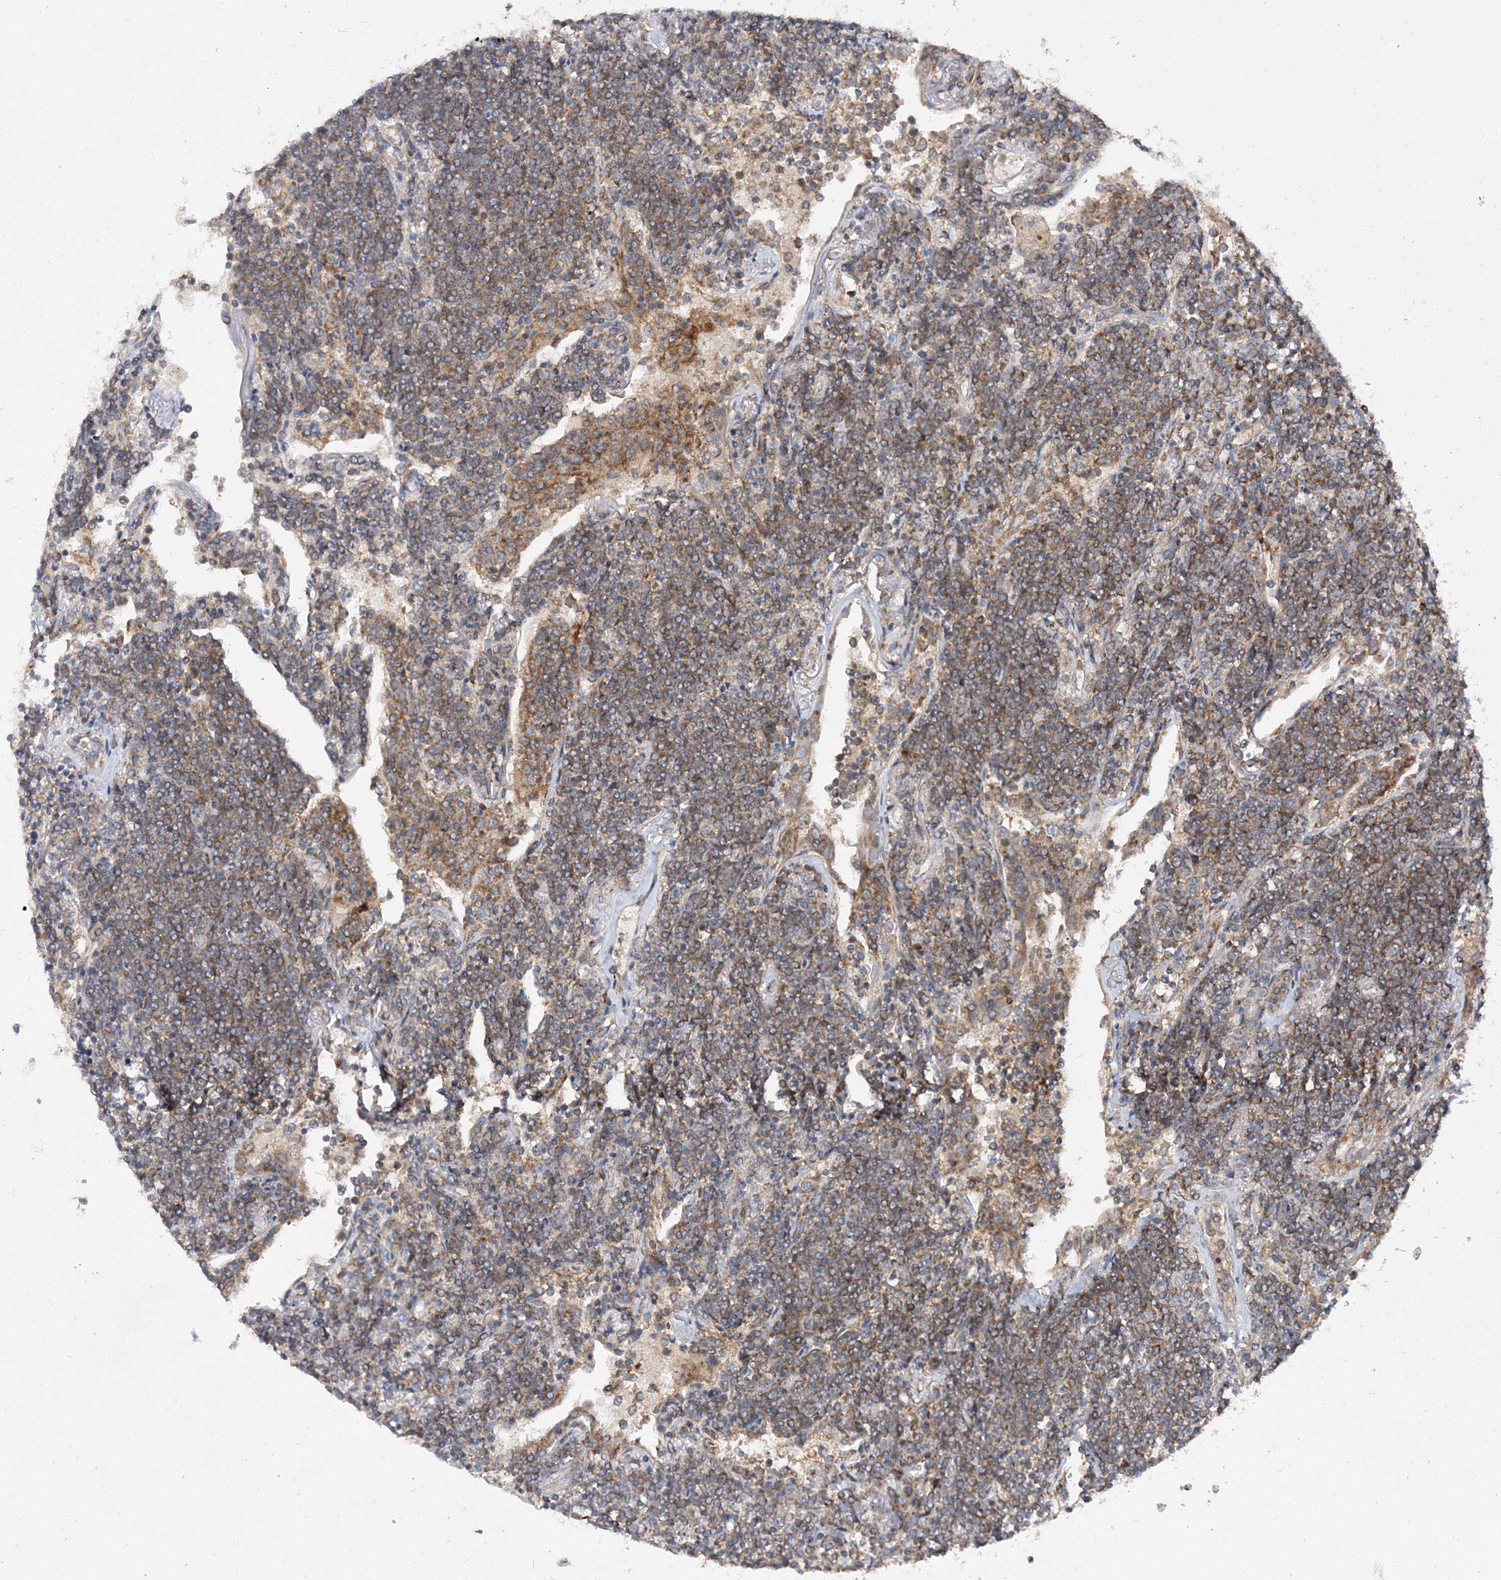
{"staining": {"intensity": "weak", "quantity": "25%-75%", "location": "cytoplasmic/membranous"}, "tissue": "lymphoma", "cell_type": "Tumor cells", "image_type": "cancer", "snomed": [{"axis": "morphology", "description": "Malignant lymphoma, non-Hodgkin's type, Low grade"}, {"axis": "topography", "description": "Lung"}], "caption": "An image showing weak cytoplasmic/membranous expression in about 25%-75% of tumor cells in malignant lymphoma, non-Hodgkin's type (low-grade), as visualized by brown immunohistochemical staining.", "gene": "DNAJC13", "patient": {"sex": "female", "age": 71}}